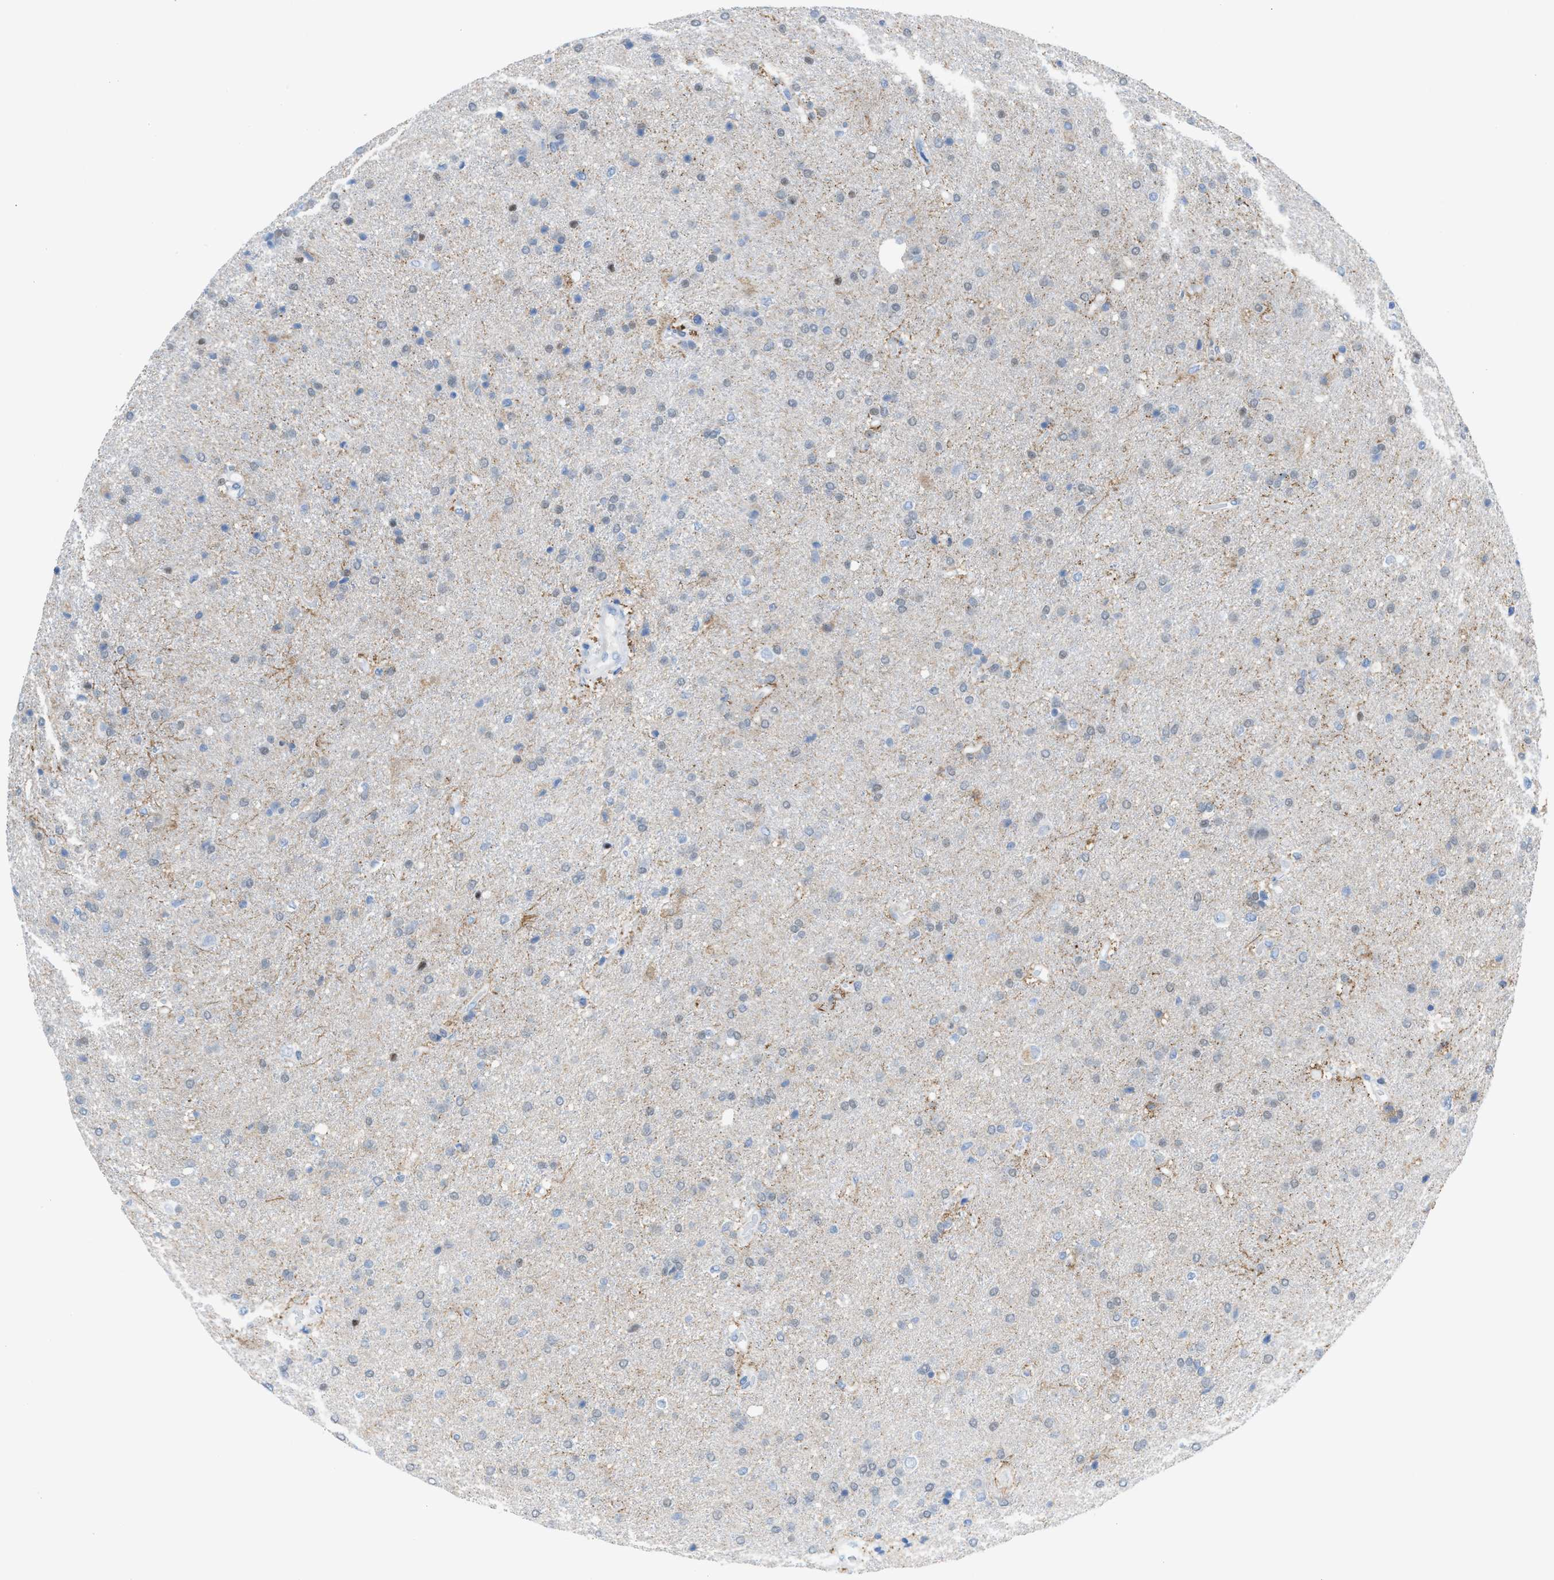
{"staining": {"intensity": "negative", "quantity": "none", "location": "none"}, "tissue": "glioma", "cell_type": "Tumor cells", "image_type": "cancer", "snomed": [{"axis": "morphology", "description": "Glioma, malignant, High grade"}, {"axis": "topography", "description": "Brain"}], "caption": "Tumor cells are negative for protein expression in human high-grade glioma (malignant).", "gene": "PPM1D", "patient": {"sex": "male", "age": 72}}